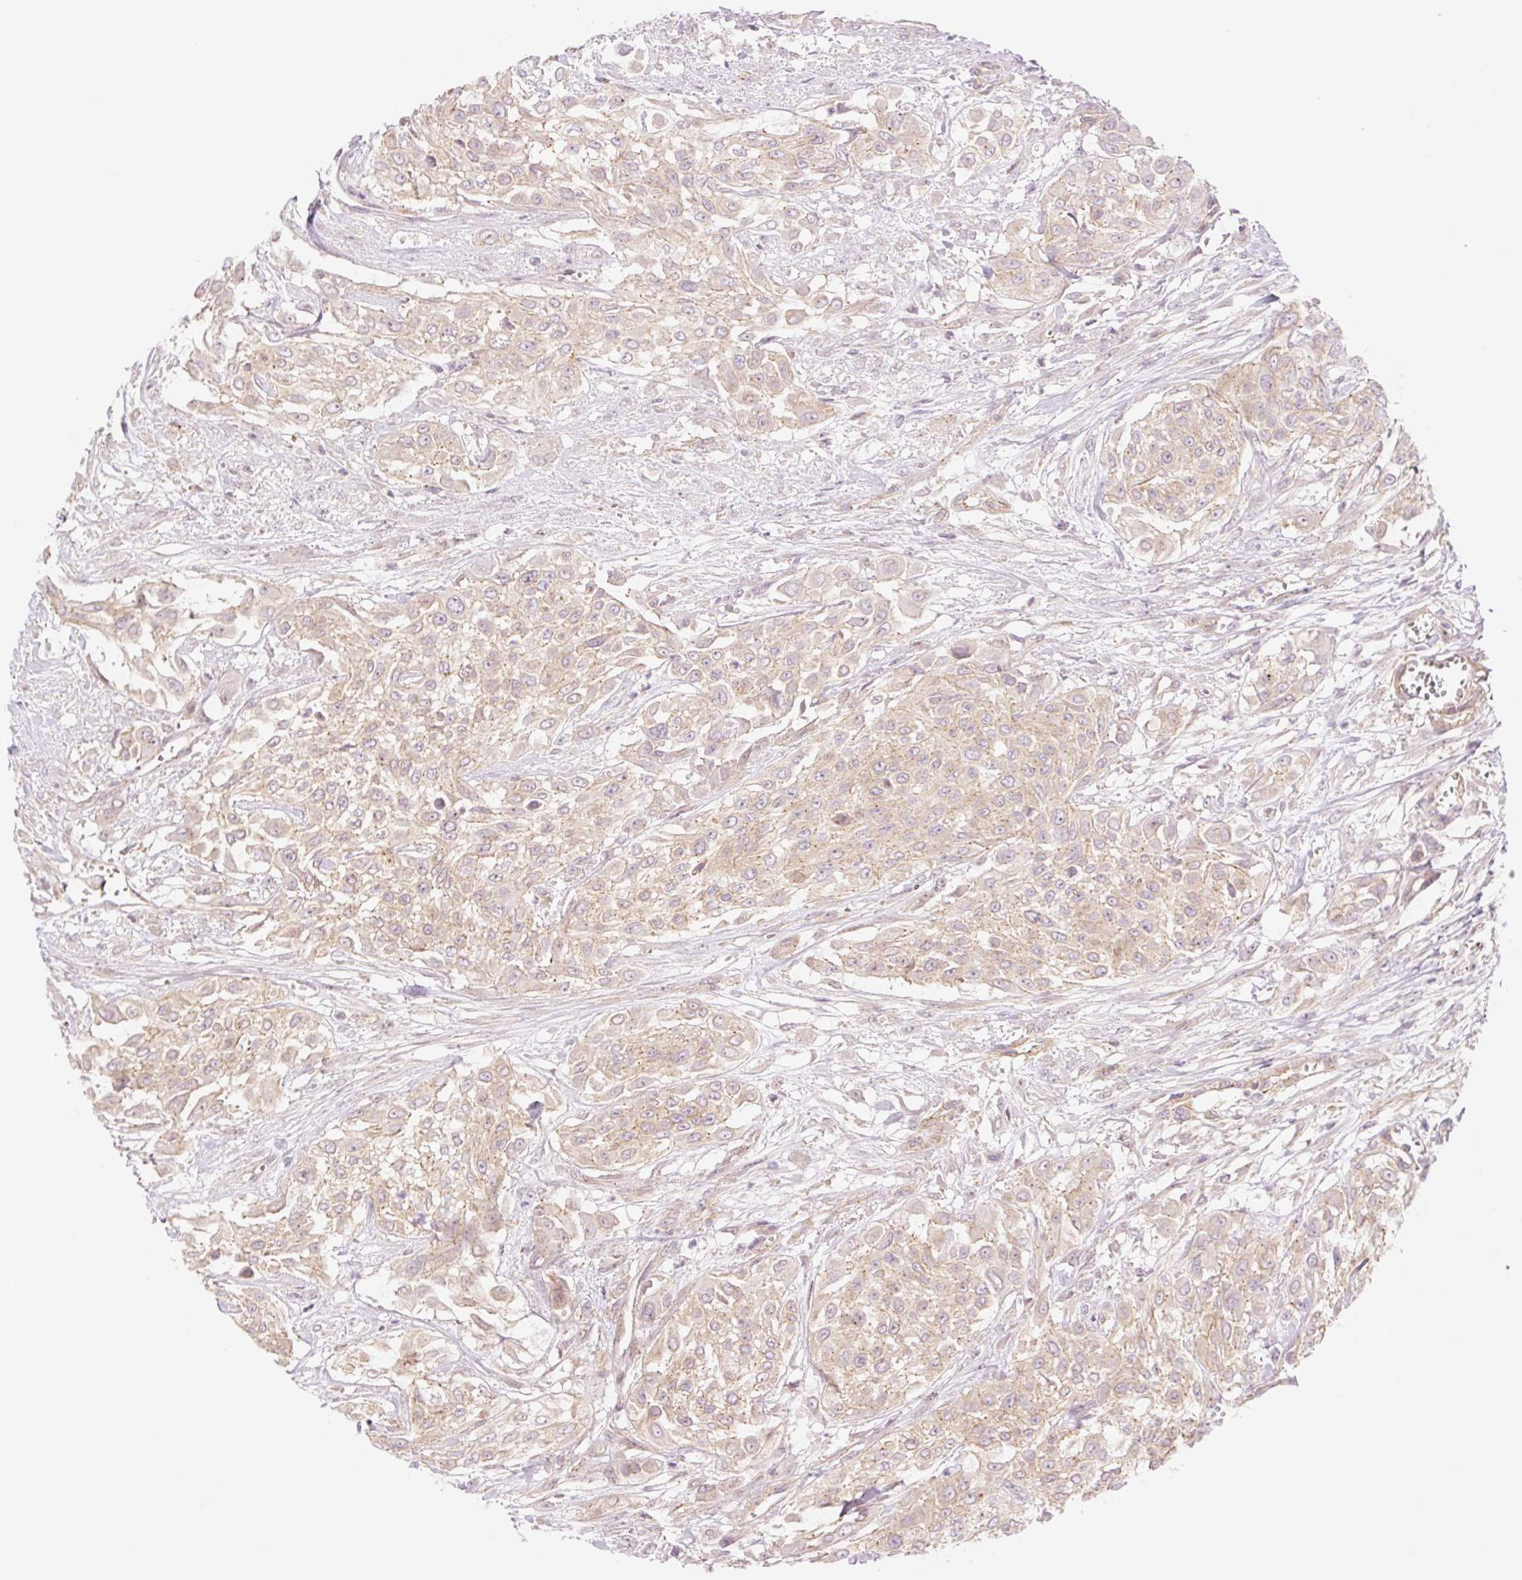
{"staining": {"intensity": "weak", "quantity": ">75%", "location": "cytoplasmic/membranous"}, "tissue": "urothelial cancer", "cell_type": "Tumor cells", "image_type": "cancer", "snomed": [{"axis": "morphology", "description": "Urothelial carcinoma, High grade"}, {"axis": "topography", "description": "Urinary bladder"}], "caption": "Immunohistochemical staining of human high-grade urothelial carcinoma demonstrates low levels of weak cytoplasmic/membranous staining in about >75% of tumor cells.", "gene": "NLRP5", "patient": {"sex": "male", "age": 57}}